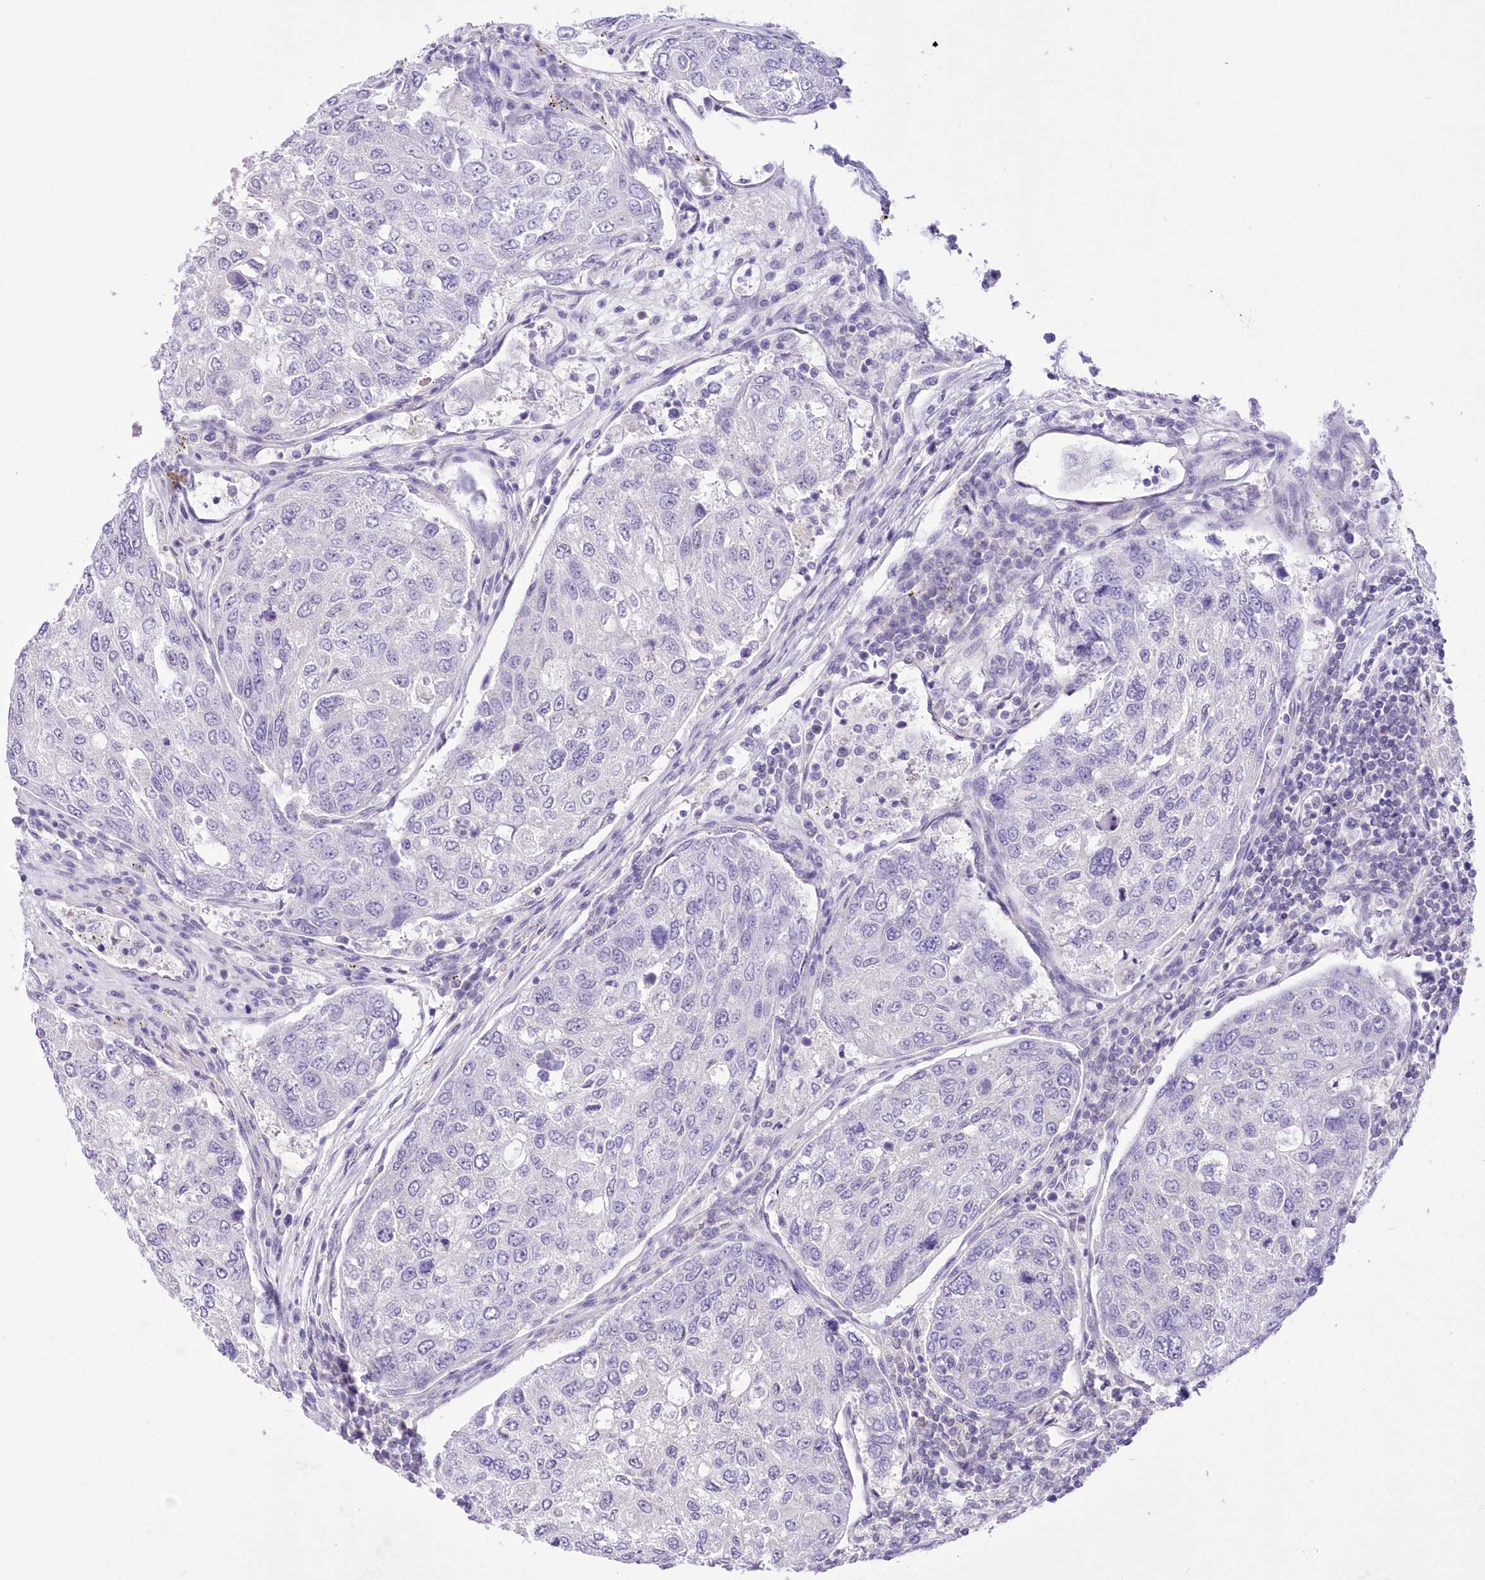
{"staining": {"intensity": "negative", "quantity": "none", "location": "none"}, "tissue": "urothelial cancer", "cell_type": "Tumor cells", "image_type": "cancer", "snomed": [{"axis": "morphology", "description": "Urothelial carcinoma, High grade"}, {"axis": "topography", "description": "Lymph node"}, {"axis": "topography", "description": "Urinary bladder"}], "caption": "This is an immunohistochemistry micrograph of human high-grade urothelial carcinoma. There is no positivity in tumor cells.", "gene": "UBA6", "patient": {"sex": "male", "age": 51}}